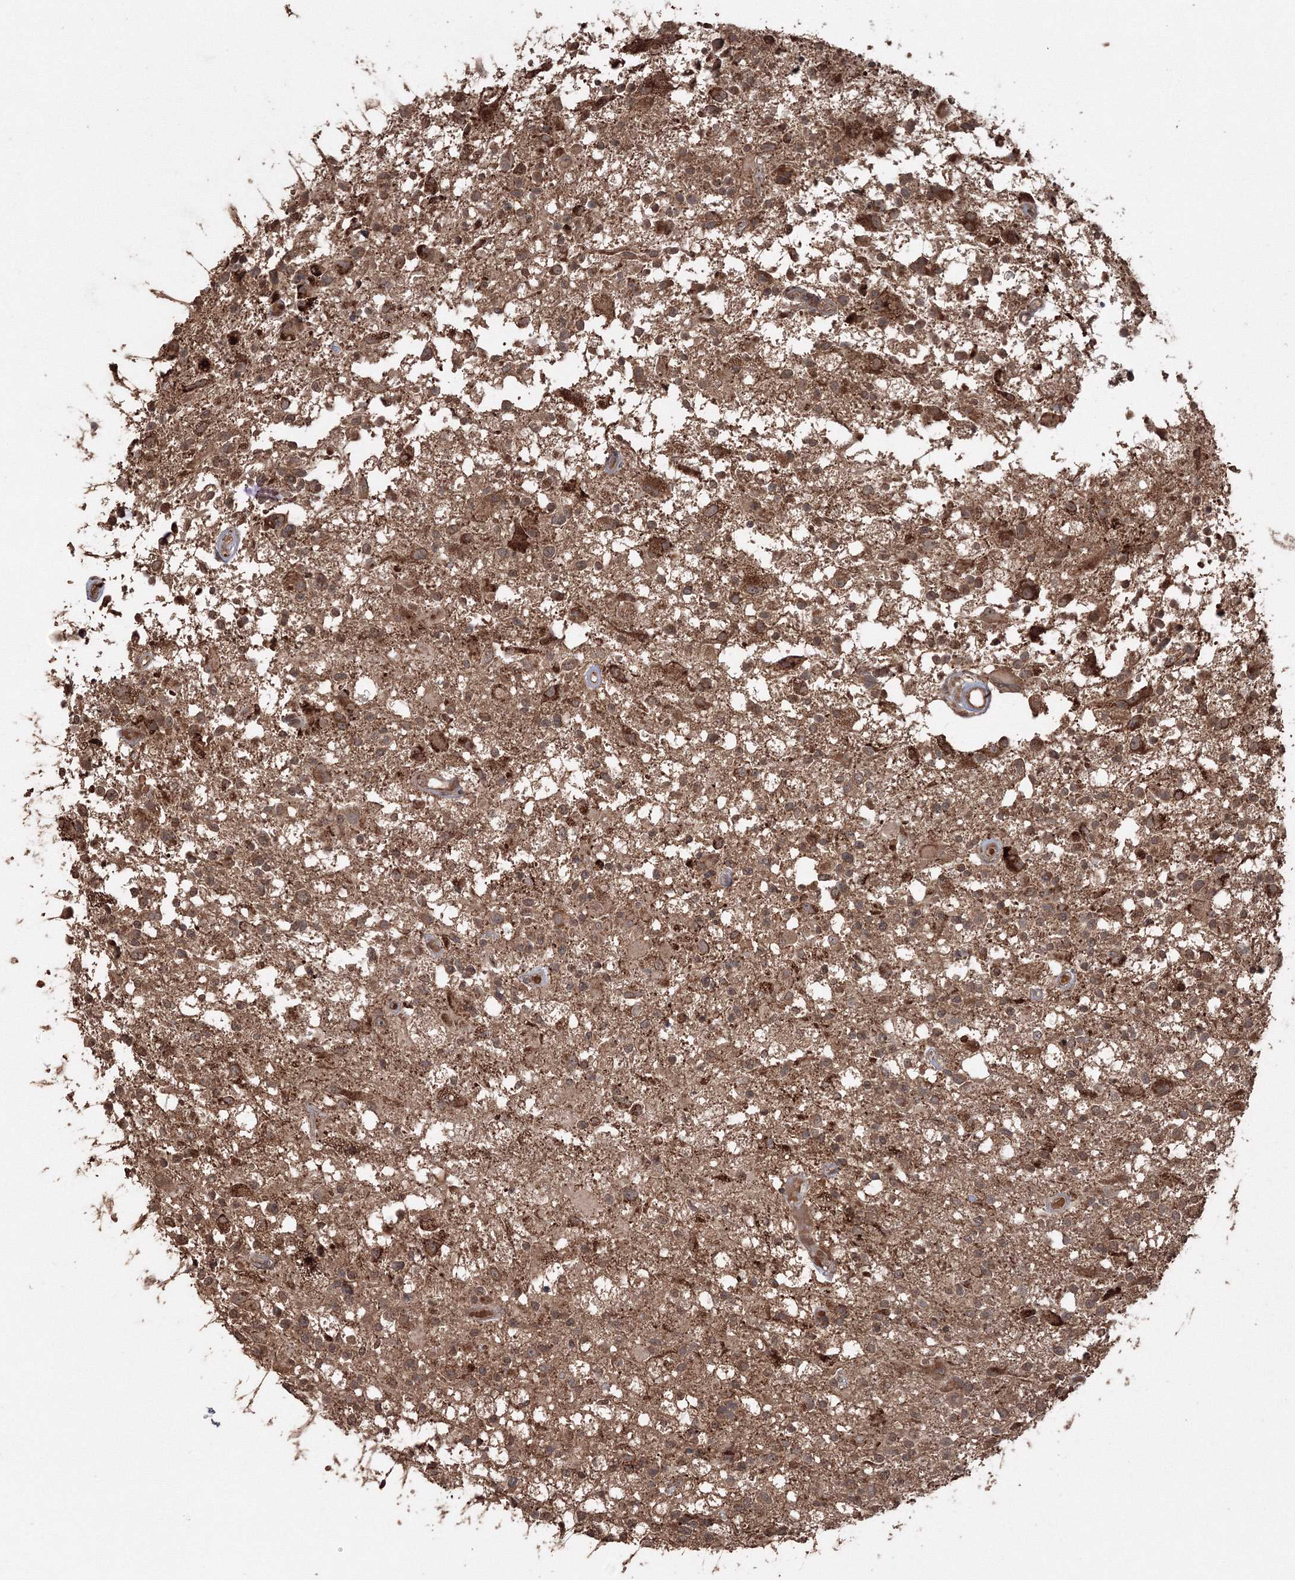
{"staining": {"intensity": "moderate", "quantity": ">75%", "location": "cytoplasmic/membranous"}, "tissue": "glioma", "cell_type": "Tumor cells", "image_type": "cancer", "snomed": [{"axis": "morphology", "description": "Glioma, malignant, High grade"}, {"axis": "morphology", "description": "Glioblastoma, NOS"}, {"axis": "topography", "description": "Brain"}], "caption": "Glioblastoma stained for a protein (brown) reveals moderate cytoplasmic/membranous positive positivity in approximately >75% of tumor cells.", "gene": "CCDC122", "patient": {"sex": "male", "age": 60}}